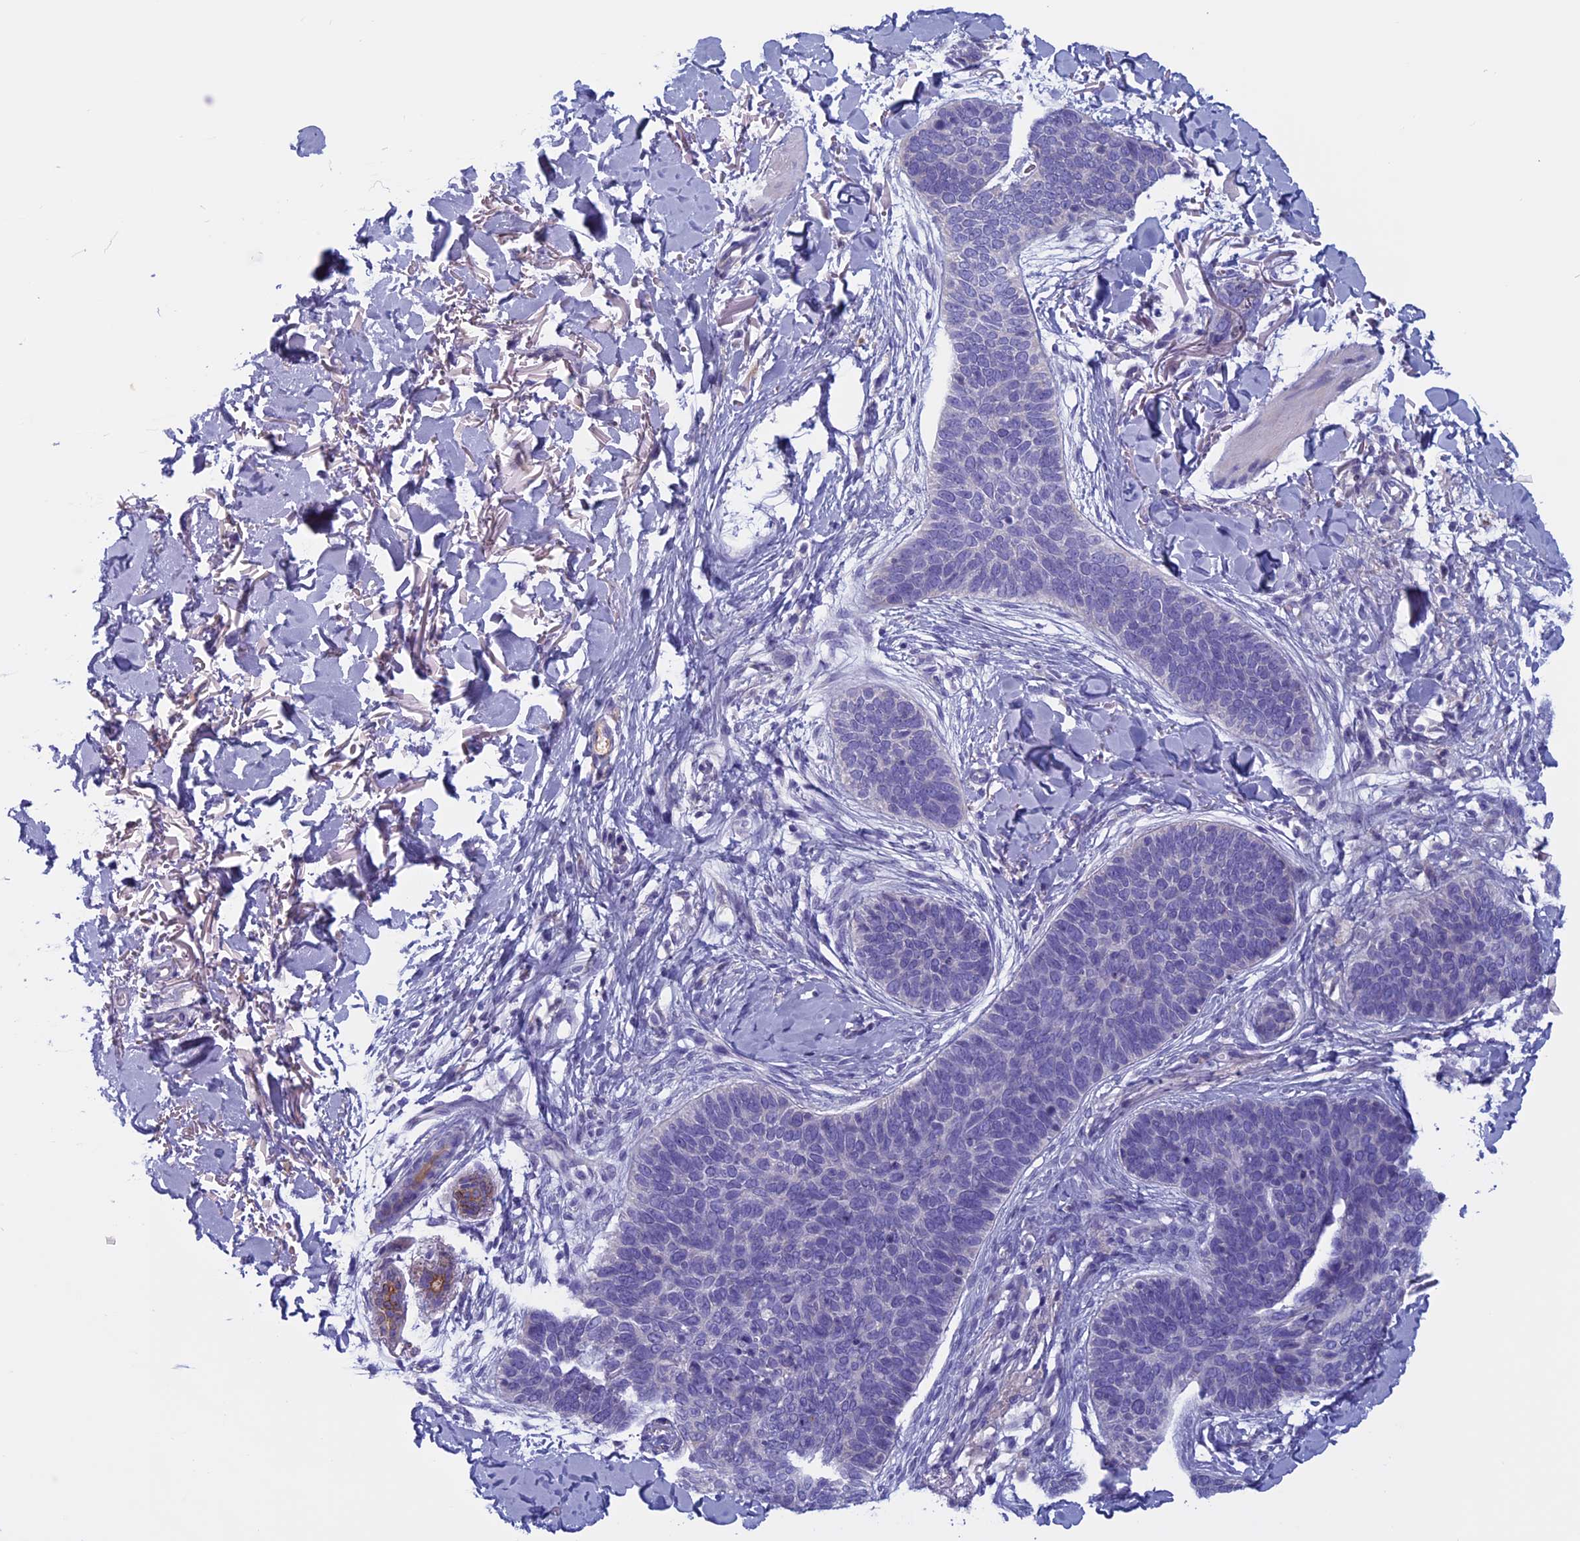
{"staining": {"intensity": "negative", "quantity": "none", "location": "none"}, "tissue": "skin cancer", "cell_type": "Tumor cells", "image_type": "cancer", "snomed": [{"axis": "morphology", "description": "Basal cell carcinoma"}, {"axis": "topography", "description": "Skin"}], "caption": "High magnification brightfield microscopy of skin cancer (basal cell carcinoma) stained with DAB (3,3'-diaminobenzidine) (brown) and counterstained with hematoxylin (blue): tumor cells show no significant expression.", "gene": "ANGPTL2", "patient": {"sex": "male", "age": 85}}